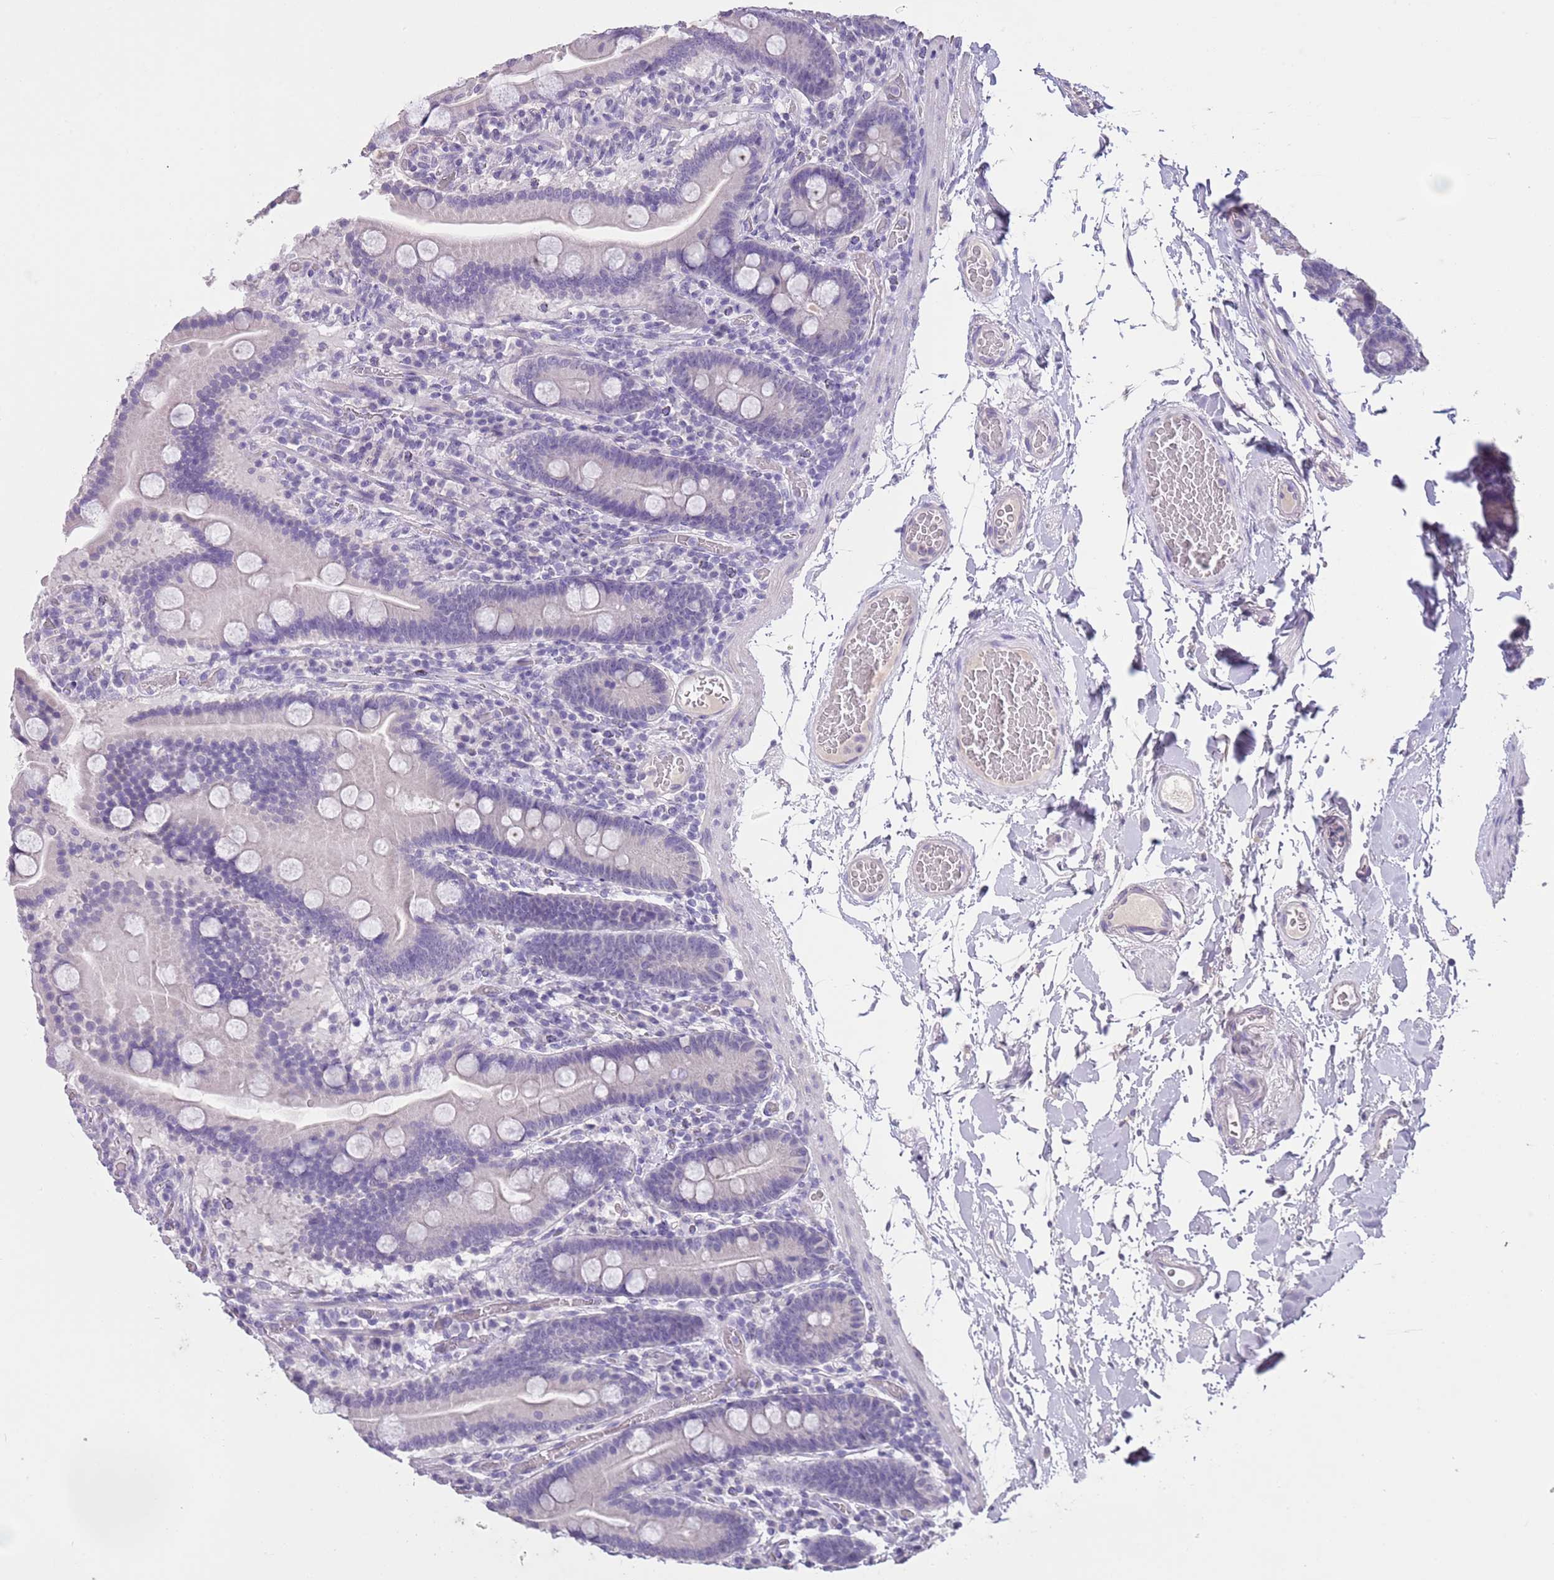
{"staining": {"intensity": "negative", "quantity": "none", "location": "none"}, "tissue": "duodenum", "cell_type": "Glandular cells", "image_type": "normal", "snomed": [{"axis": "morphology", "description": "Normal tissue, NOS"}, {"axis": "topography", "description": "Duodenum"}], "caption": "Glandular cells show no significant protein expression in normal duodenum.", "gene": "SLC35E3", "patient": {"sex": "male", "age": 55}}